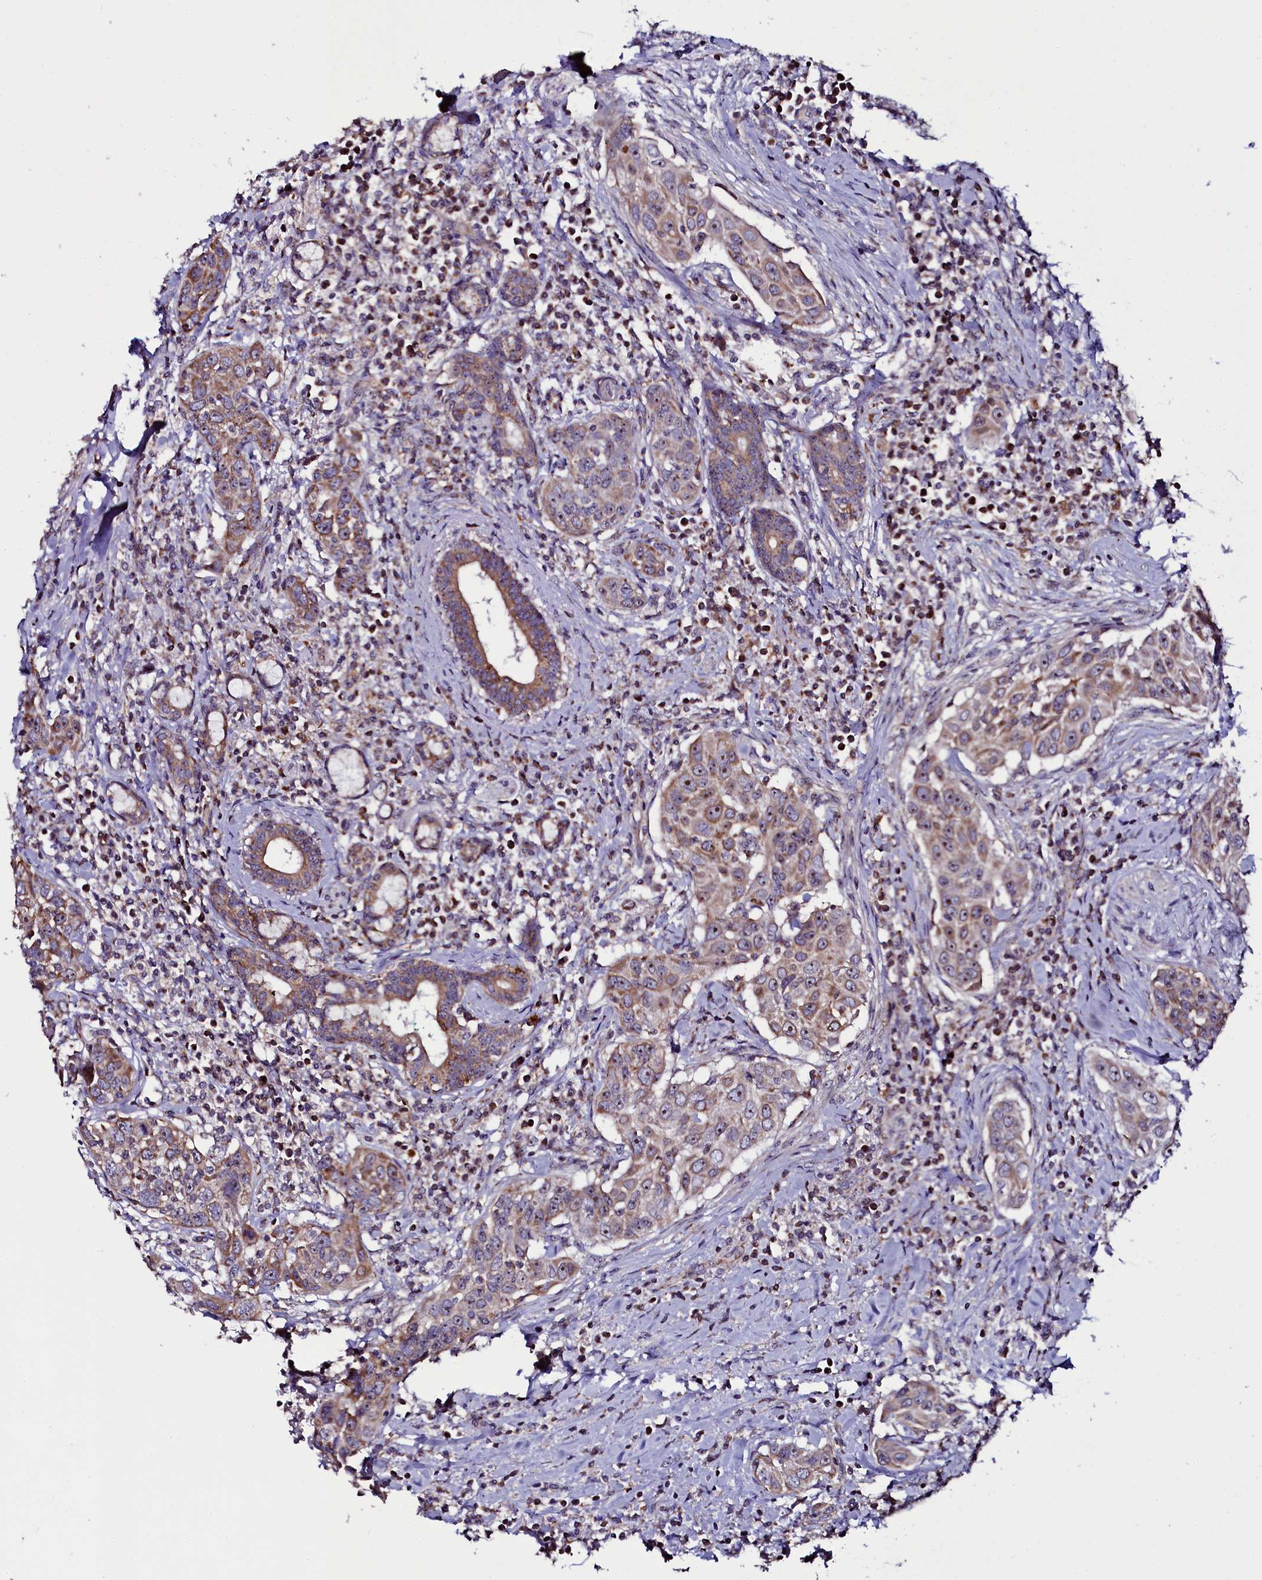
{"staining": {"intensity": "strong", "quantity": ">75%", "location": "cytoplasmic/membranous,nuclear"}, "tissue": "head and neck cancer", "cell_type": "Tumor cells", "image_type": "cancer", "snomed": [{"axis": "morphology", "description": "Squamous cell carcinoma, NOS"}, {"axis": "topography", "description": "Oral tissue"}, {"axis": "topography", "description": "Head-Neck"}], "caption": "This photomicrograph shows immunohistochemistry (IHC) staining of human head and neck cancer (squamous cell carcinoma), with high strong cytoplasmic/membranous and nuclear expression in about >75% of tumor cells.", "gene": "NAA80", "patient": {"sex": "female", "age": 50}}